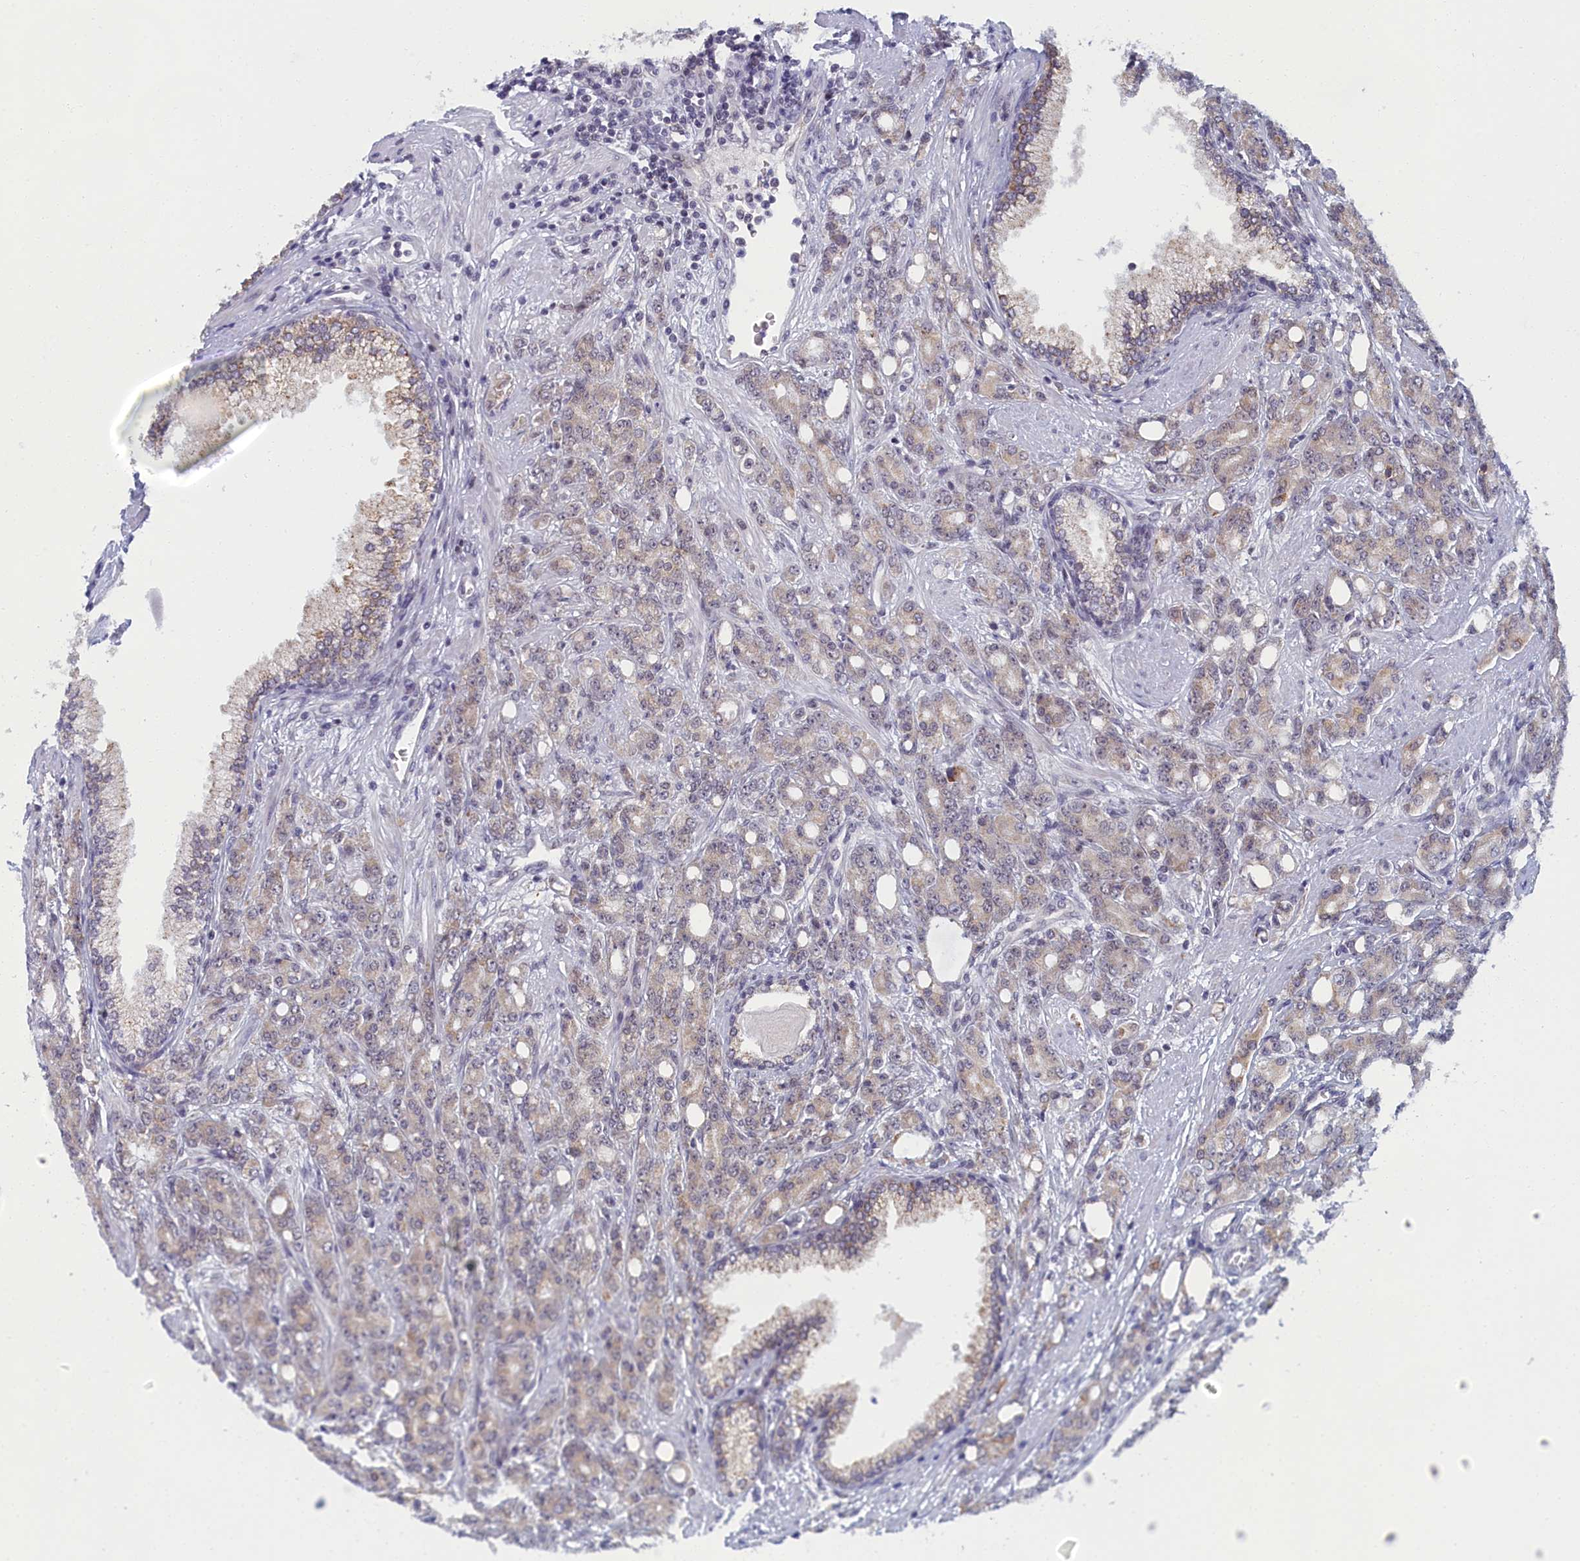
{"staining": {"intensity": "weak", "quantity": "<25%", "location": "cytoplasmic/membranous"}, "tissue": "prostate cancer", "cell_type": "Tumor cells", "image_type": "cancer", "snomed": [{"axis": "morphology", "description": "Adenocarcinoma, High grade"}, {"axis": "topography", "description": "Prostate"}], "caption": "This photomicrograph is of high-grade adenocarcinoma (prostate) stained with immunohistochemistry (IHC) to label a protein in brown with the nuclei are counter-stained blue. There is no staining in tumor cells.", "gene": "DNAJC17", "patient": {"sex": "male", "age": 62}}